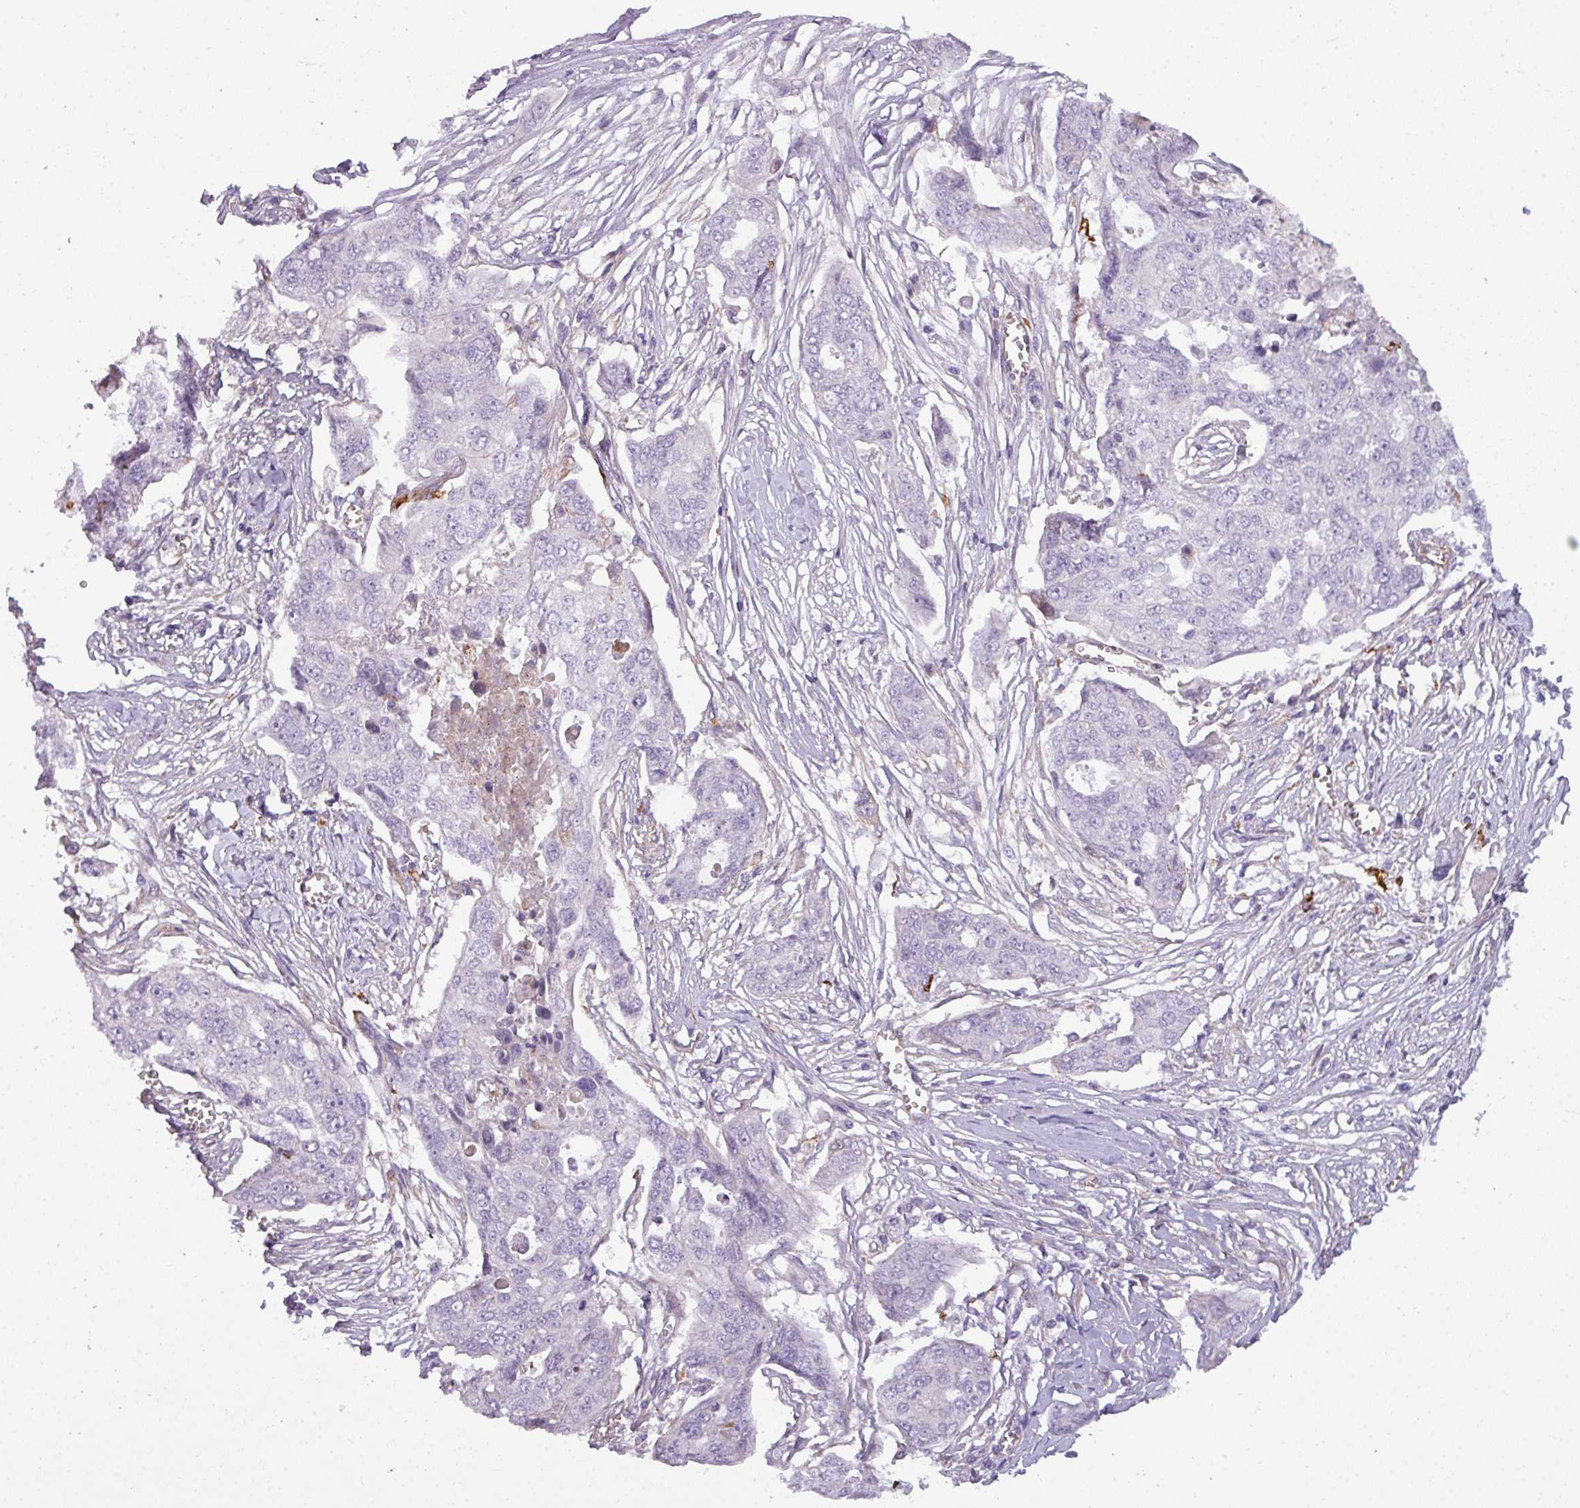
{"staining": {"intensity": "negative", "quantity": "none", "location": "none"}, "tissue": "ovarian cancer", "cell_type": "Tumor cells", "image_type": "cancer", "snomed": [{"axis": "morphology", "description": "Carcinoma, endometroid"}, {"axis": "topography", "description": "Ovary"}], "caption": "Tumor cells show no significant staining in ovarian cancer (endometroid carcinoma).", "gene": "BUD23", "patient": {"sex": "female", "age": 70}}